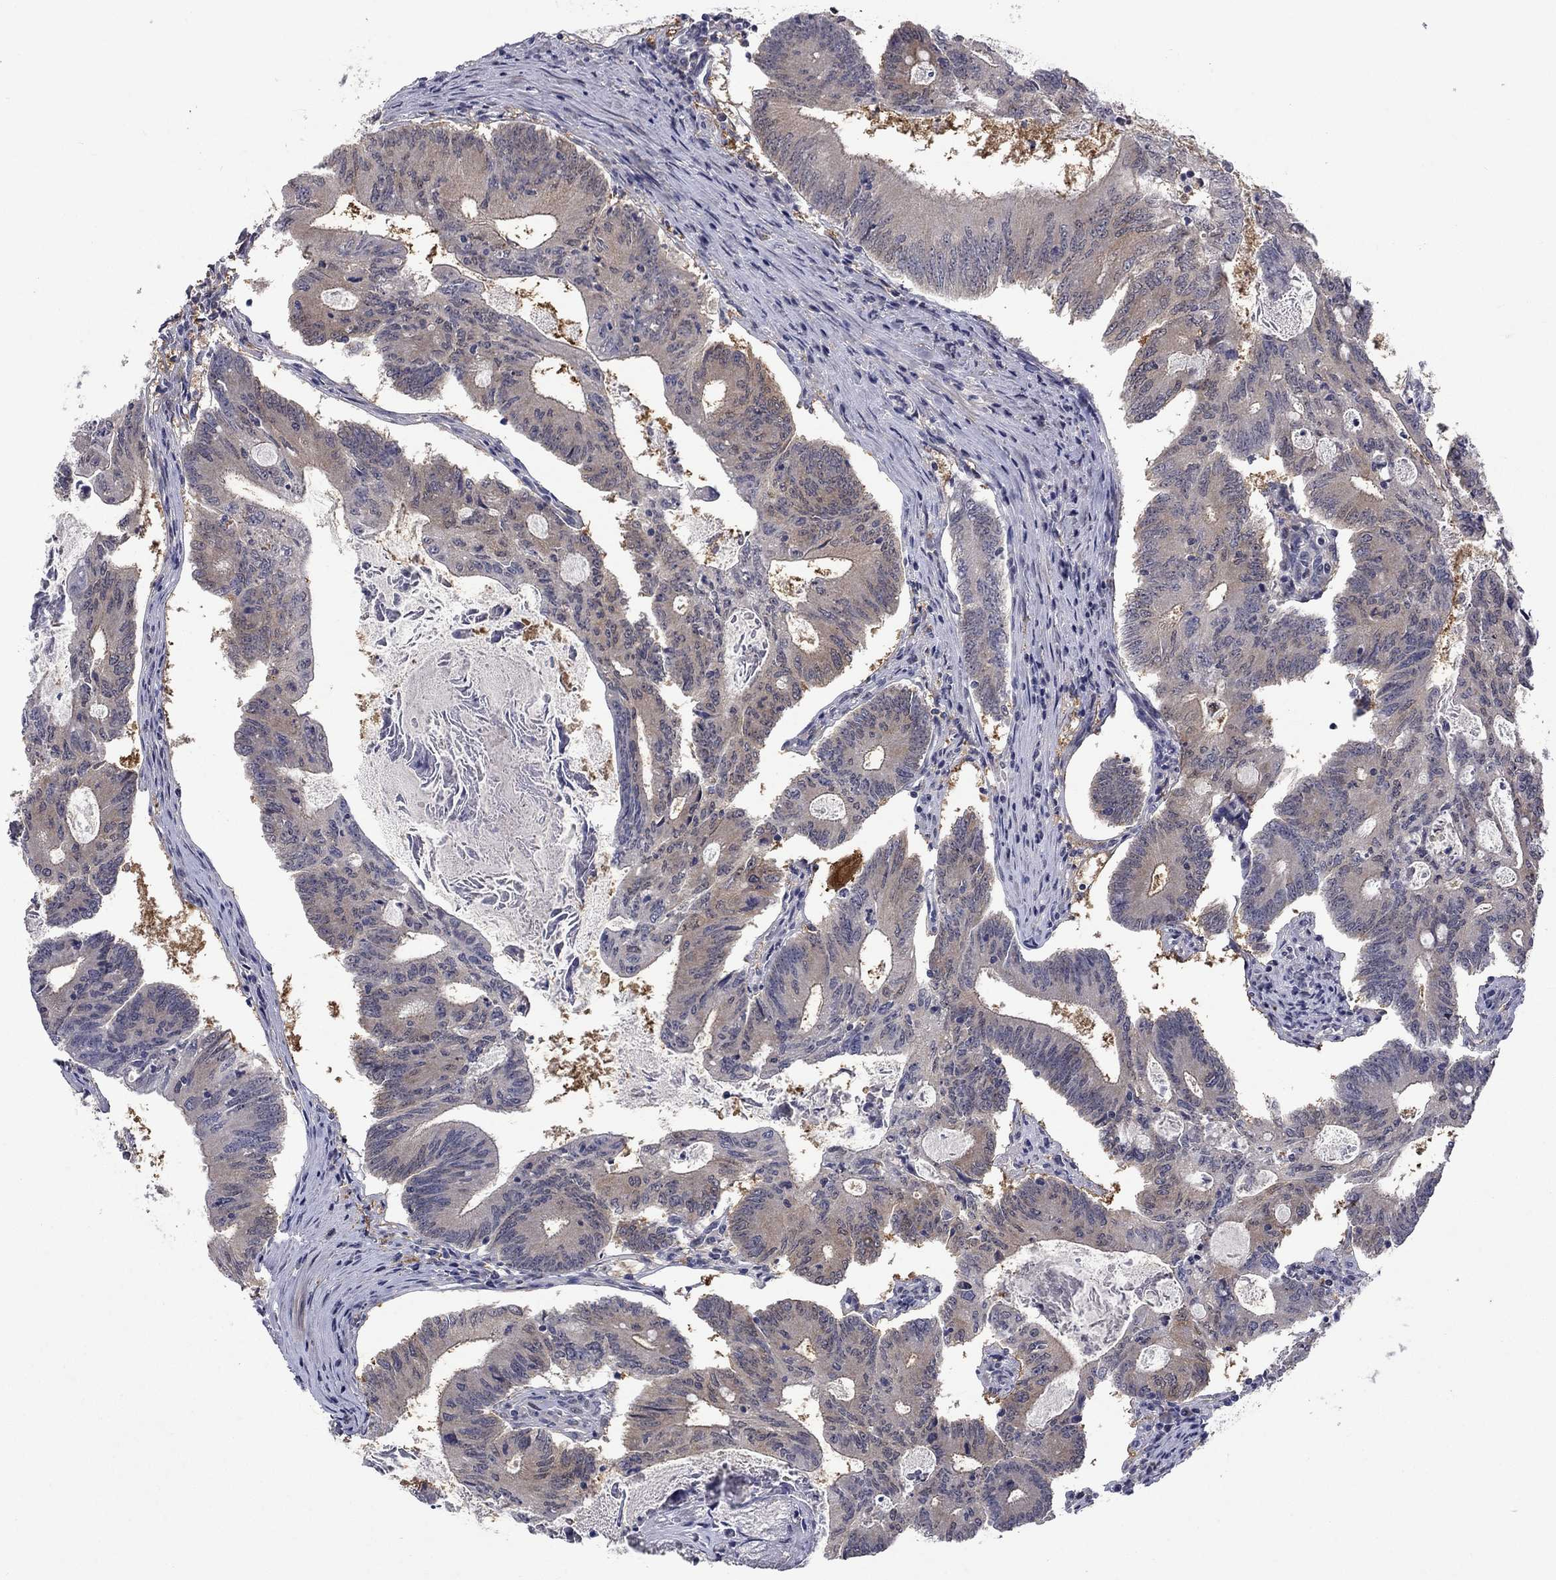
{"staining": {"intensity": "weak", "quantity": "25%-75%", "location": "cytoplasmic/membranous"}, "tissue": "colorectal cancer", "cell_type": "Tumor cells", "image_type": "cancer", "snomed": [{"axis": "morphology", "description": "Adenocarcinoma, NOS"}, {"axis": "topography", "description": "Colon"}], "caption": "Immunohistochemistry histopathology image of human adenocarcinoma (colorectal) stained for a protein (brown), which demonstrates low levels of weak cytoplasmic/membranous expression in approximately 25%-75% of tumor cells.", "gene": "CBR1", "patient": {"sex": "female", "age": 70}}